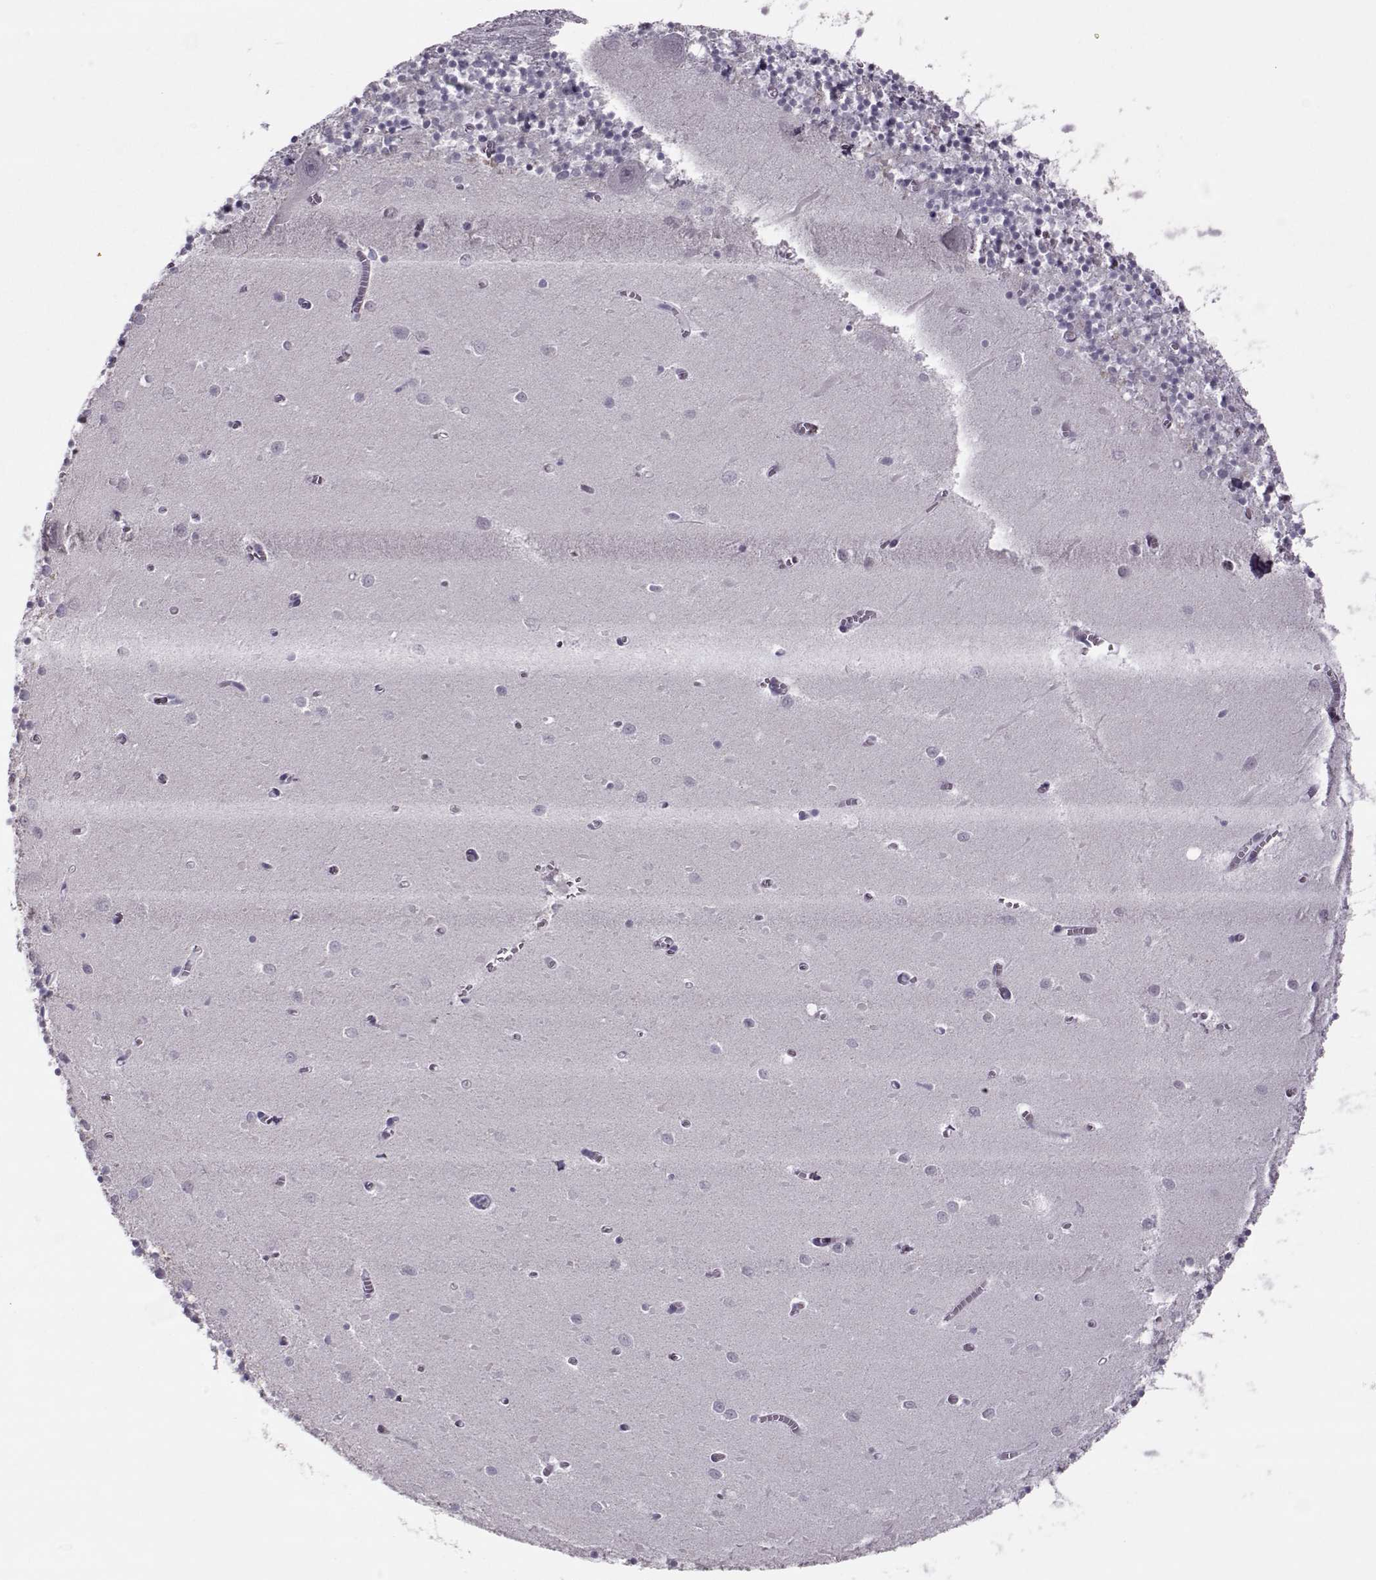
{"staining": {"intensity": "negative", "quantity": "none", "location": "none"}, "tissue": "cerebellum", "cell_type": "Cells in granular layer", "image_type": "normal", "snomed": [{"axis": "morphology", "description": "Normal tissue, NOS"}, {"axis": "topography", "description": "Cerebellum"}], "caption": "A histopathology image of human cerebellum is negative for staining in cells in granular layer.", "gene": "LIN28A", "patient": {"sex": "female", "age": 64}}